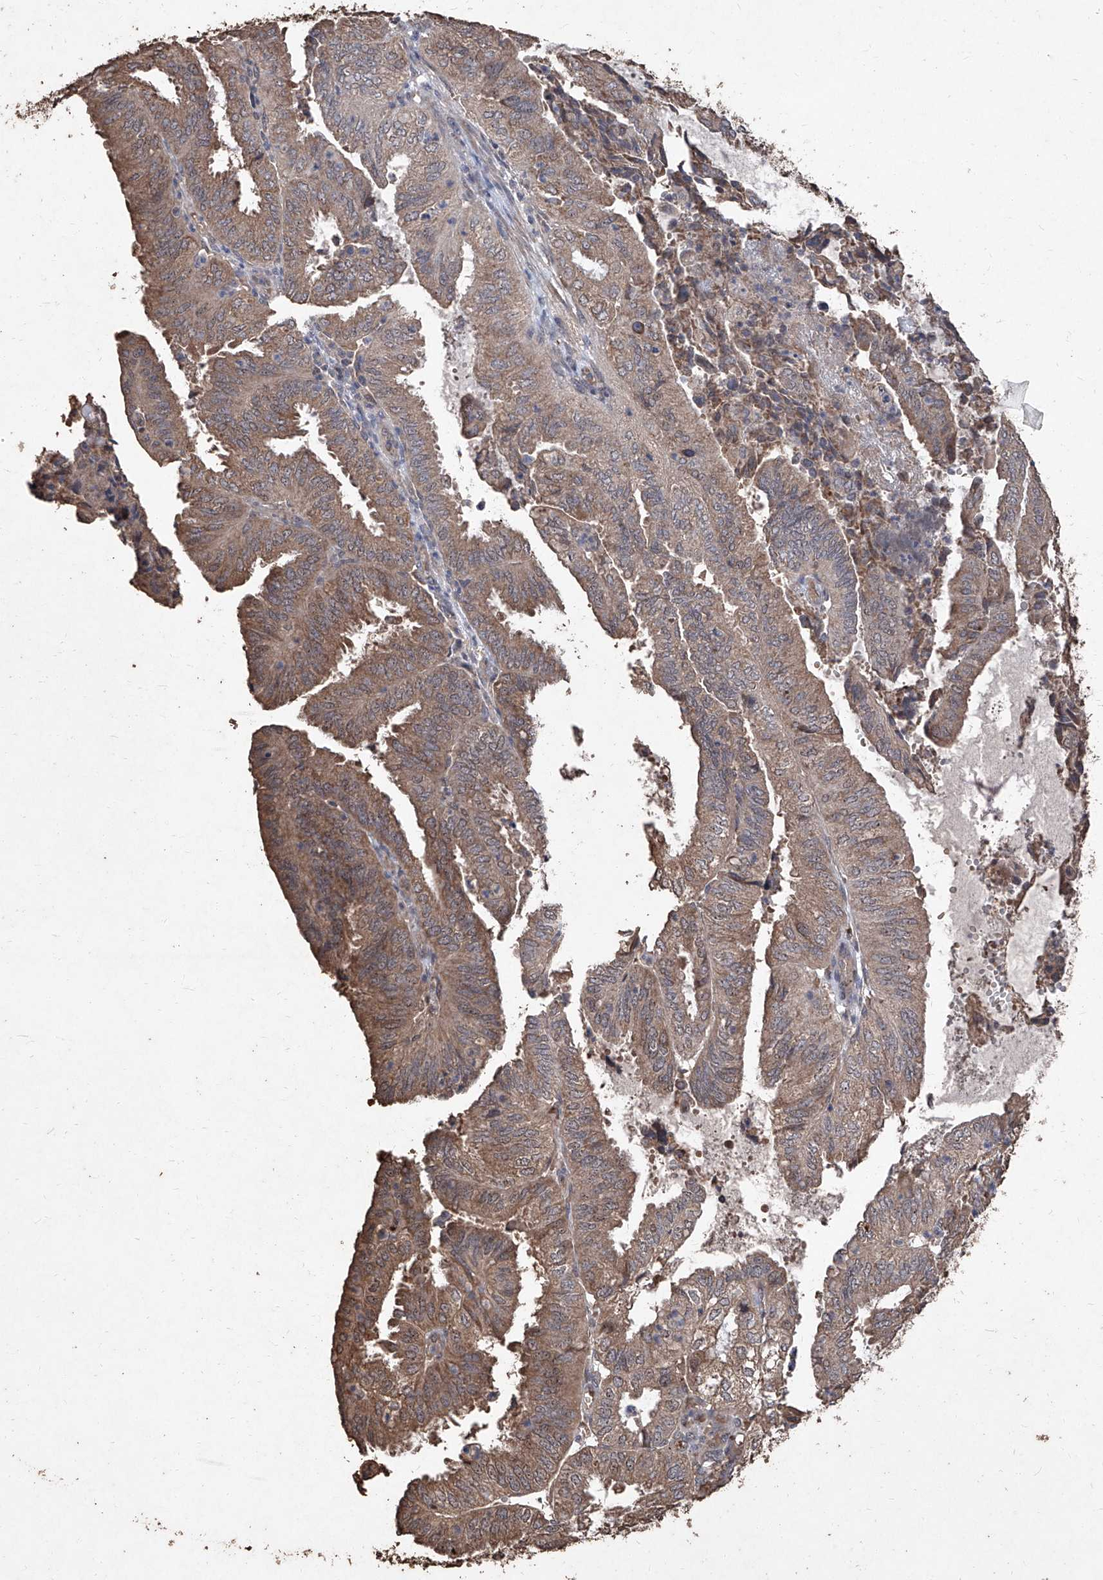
{"staining": {"intensity": "moderate", "quantity": ">75%", "location": "cytoplasmic/membranous"}, "tissue": "endometrial cancer", "cell_type": "Tumor cells", "image_type": "cancer", "snomed": [{"axis": "morphology", "description": "Adenocarcinoma, NOS"}, {"axis": "topography", "description": "Uterus"}], "caption": "Moderate cytoplasmic/membranous positivity for a protein is appreciated in about >75% of tumor cells of endometrial cancer (adenocarcinoma) using IHC.", "gene": "EML1", "patient": {"sex": "female", "age": 60}}